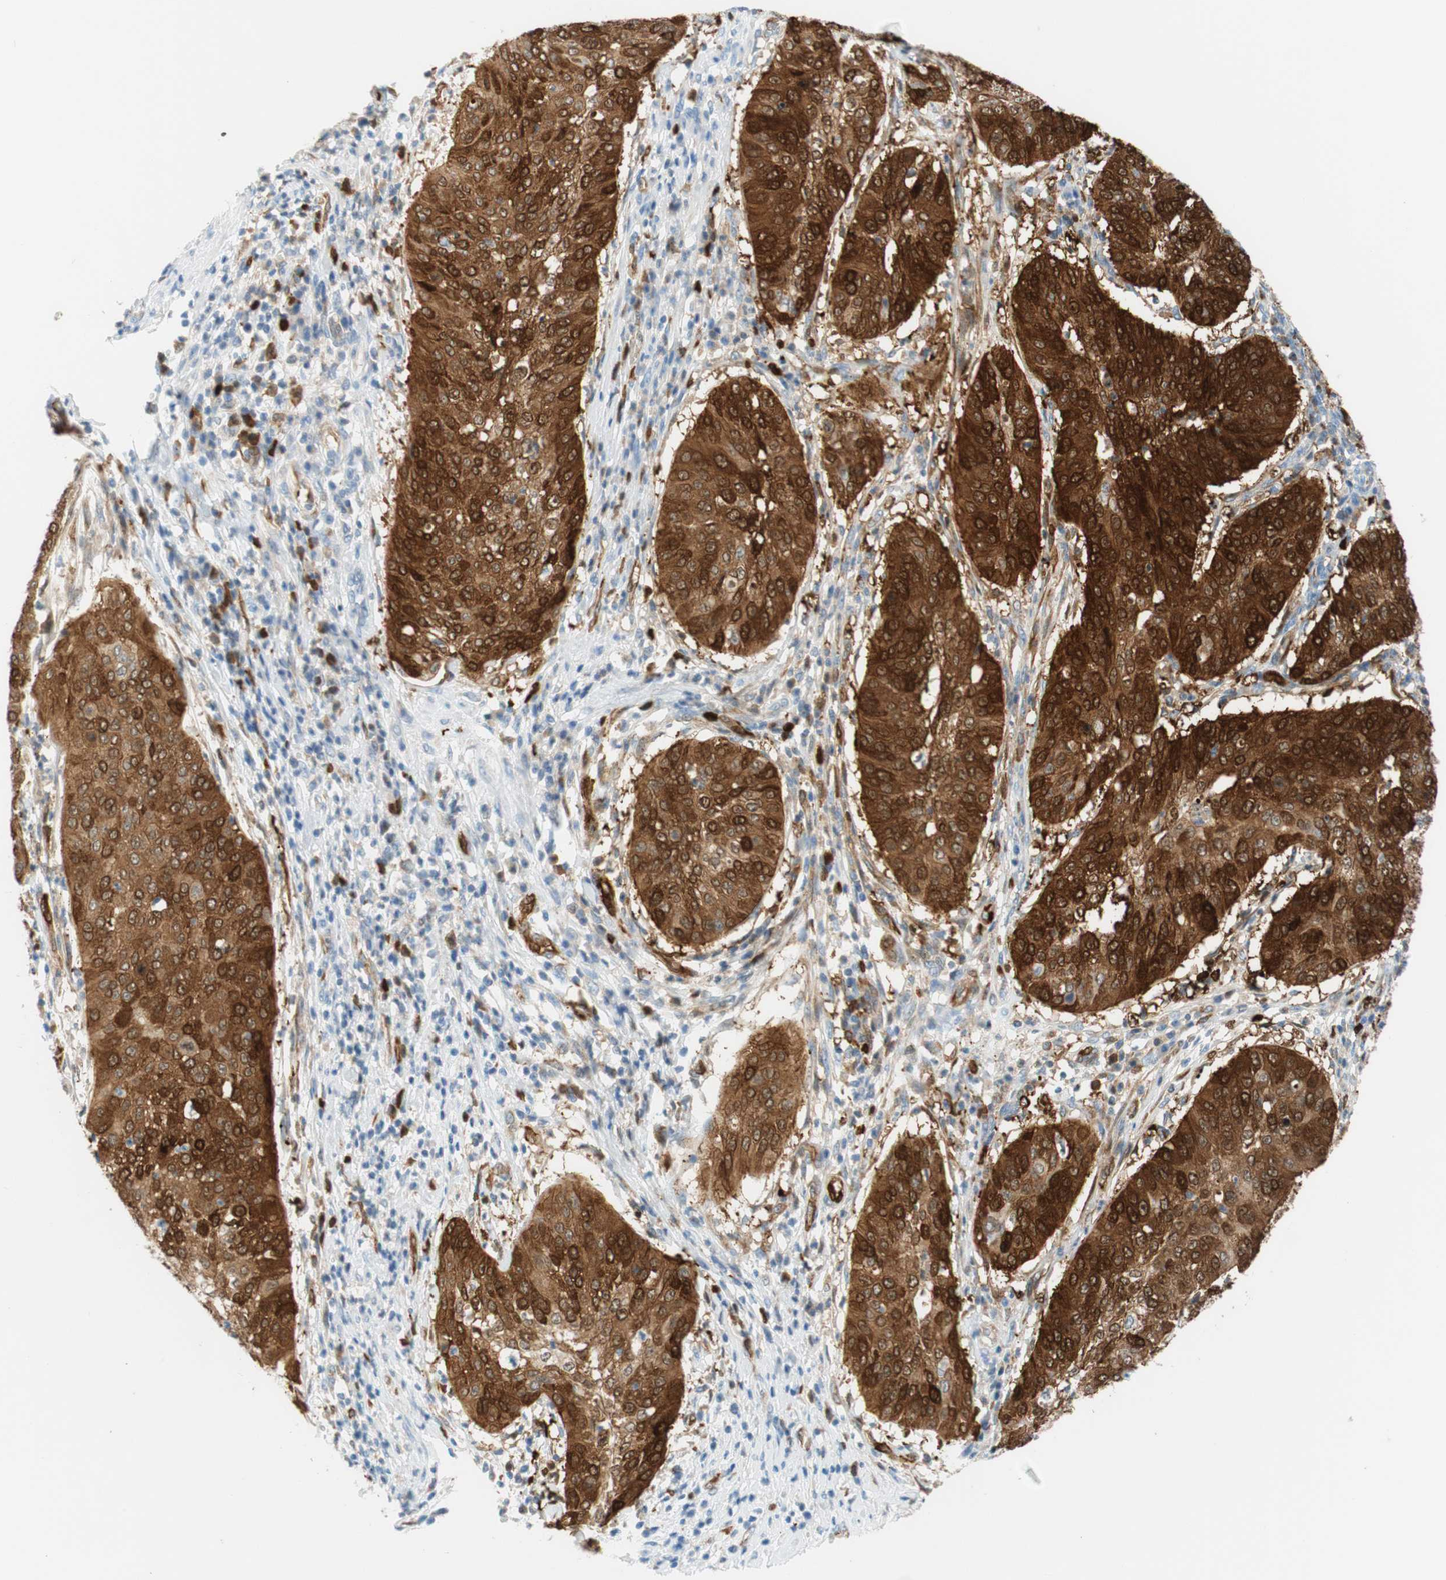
{"staining": {"intensity": "strong", "quantity": ">75%", "location": "cytoplasmic/membranous,nuclear"}, "tissue": "cervical cancer", "cell_type": "Tumor cells", "image_type": "cancer", "snomed": [{"axis": "morphology", "description": "Normal tissue, NOS"}, {"axis": "morphology", "description": "Squamous cell carcinoma, NOS"}, {"axis": "topography", "description": "Cervix"}], "caption": "This micrograph shows immunohistochemistry staining of cervical squamous cell carcinoma, with high strong cytoplasmic/membranous and nuclear staining in approximately >75% of tumor cells.", "gene": "STMN1", "patient": {"sex": "female", "age": 39}}